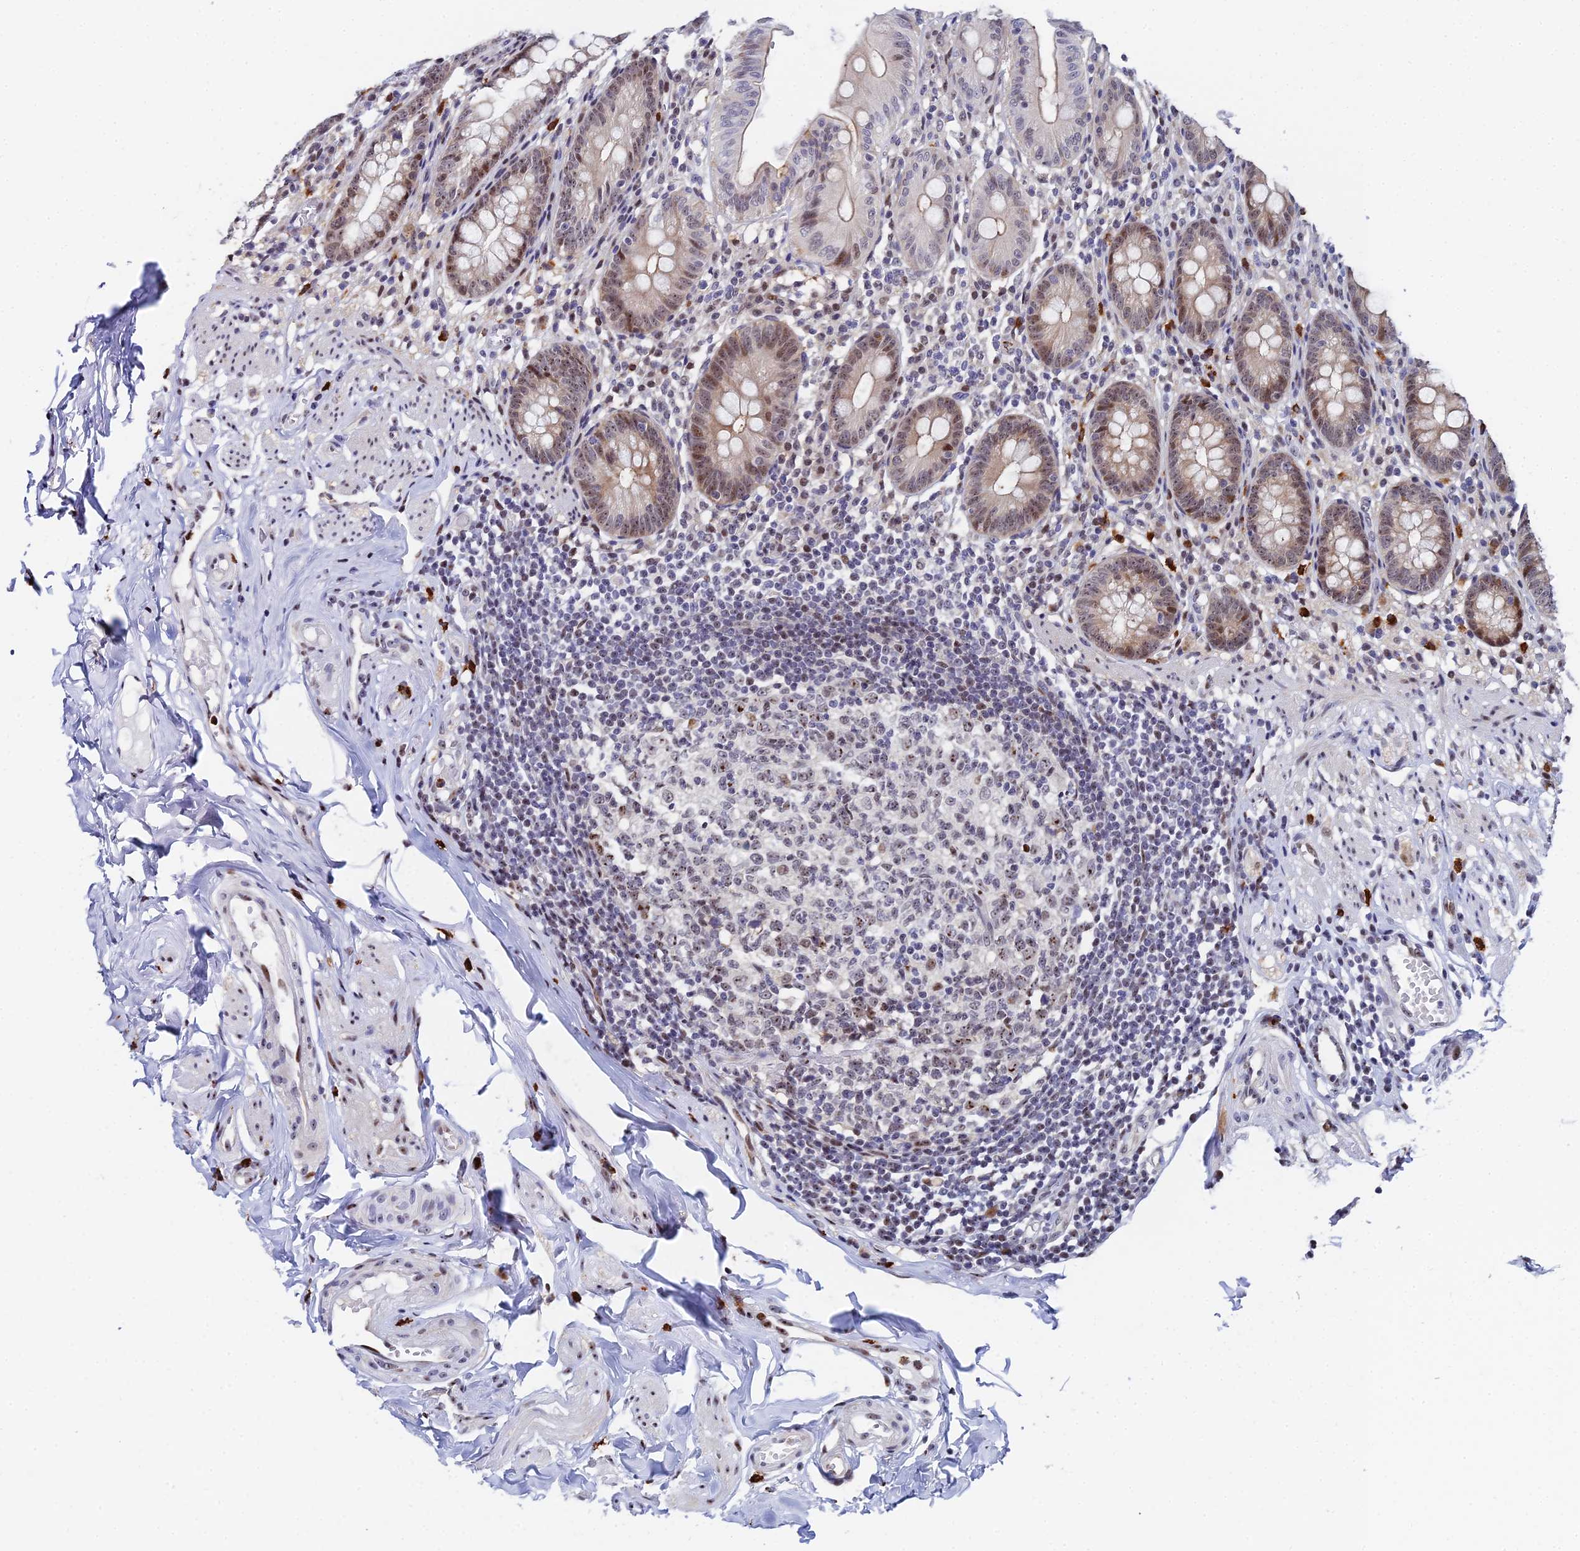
{"staining": {"intensity": "moderate", "quantity": ">75%", "location": "nuclear"}, "tissue": "appendix", "cell_type": "Glandular cells", "image_type": "normal", "snomed": [{"axis": "morphology", "description": "Normal tissue, NOS"}, {"axis": "topography", "description": "Appendix"}], "caption": "A medium amount of moderate nuclear expression is appreciated in approximately >75% of glandular cells in normal appendix.", "gene": "TIFA", "patient": {"sex": "male", "age": 55}}